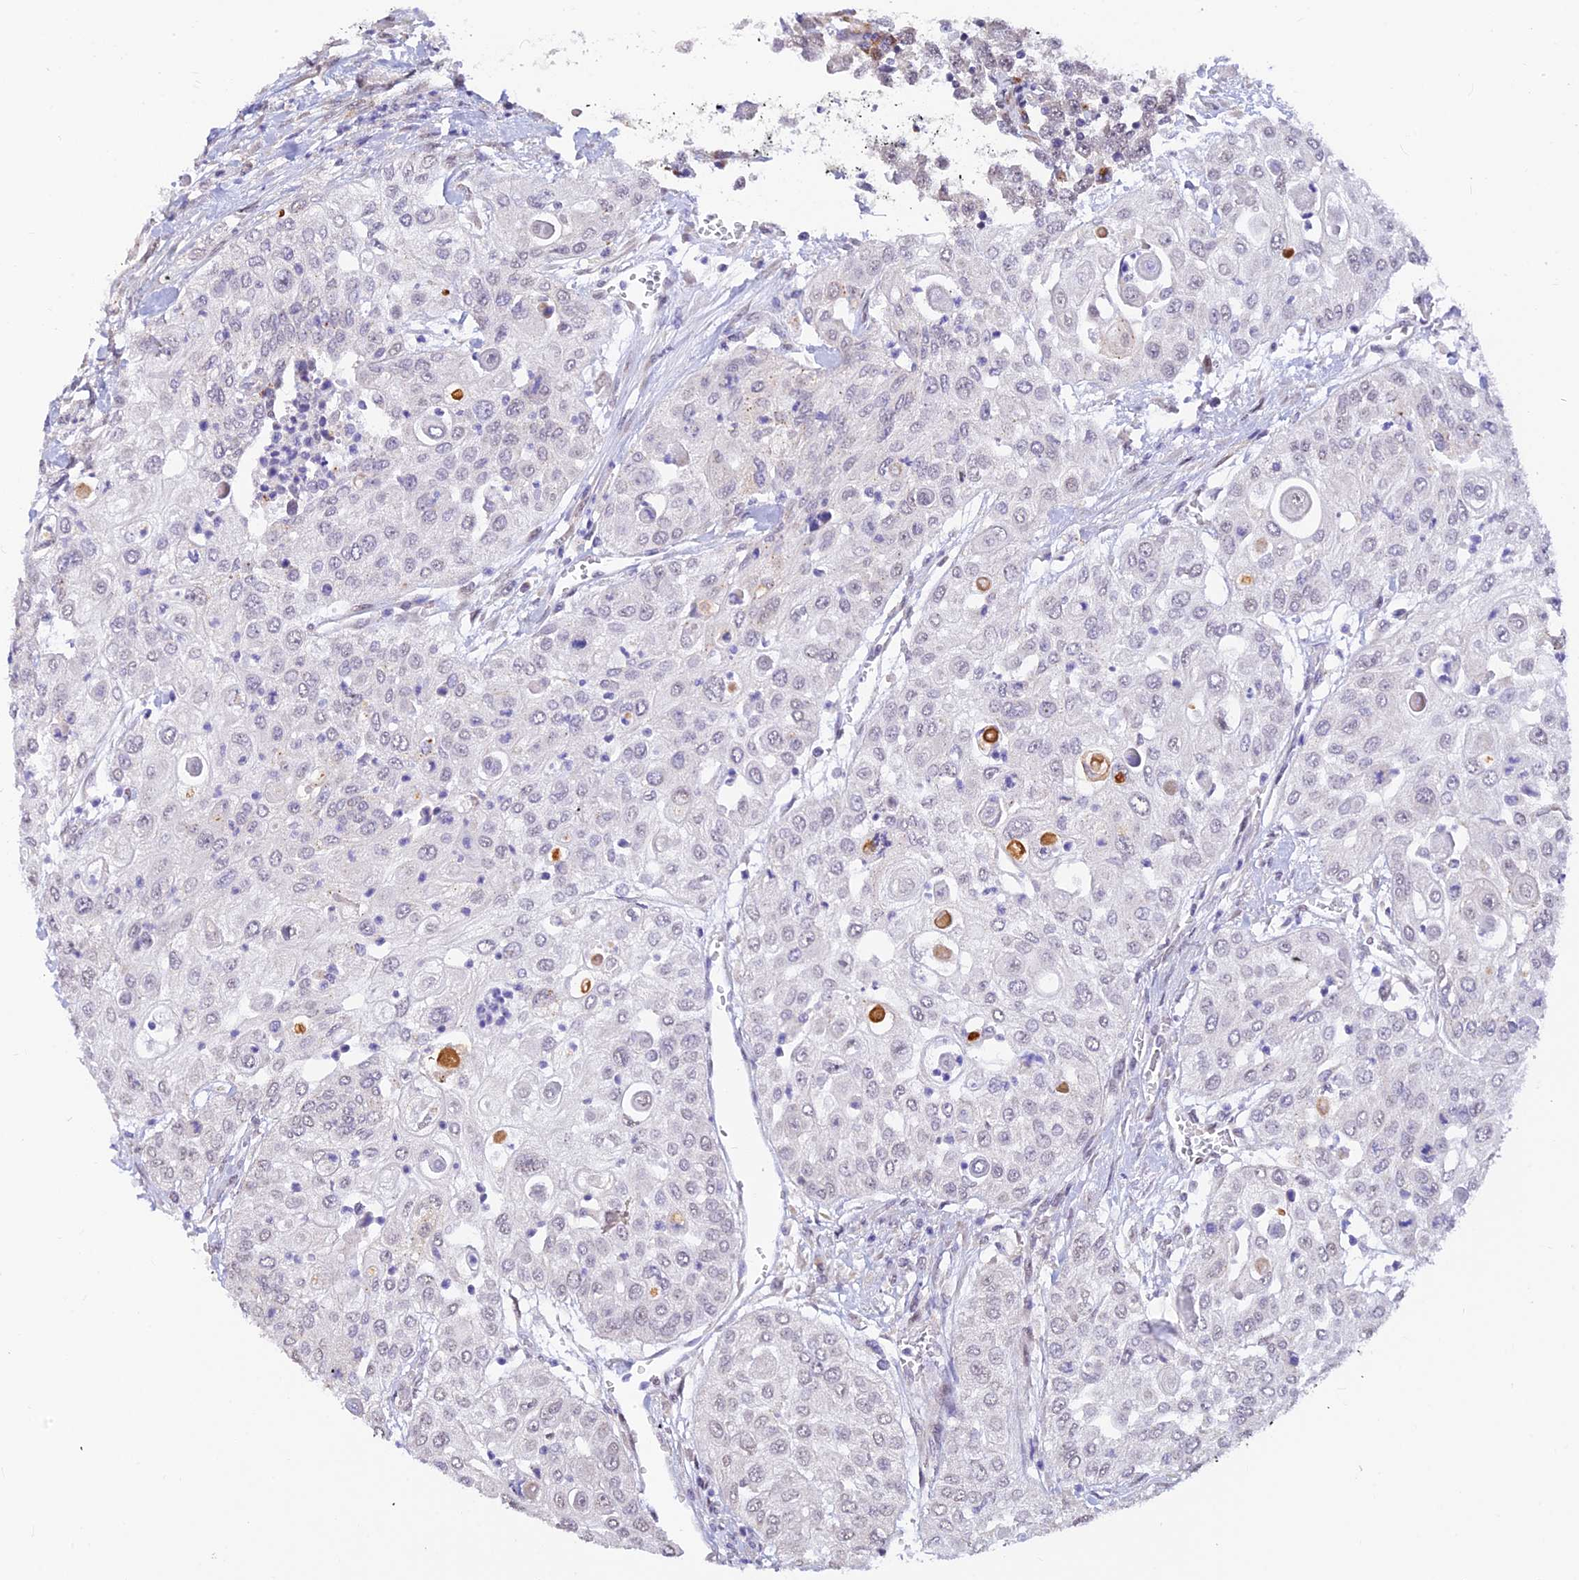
{"staining": {"intensity": "negative", "quantity": "none", "location": "none"}, "tissue": "urothelial cancer", "cell_type": "Tumor cells", "image_type": "cancer", "snomed": [{"axis": "morphology", "description": "Urothelial carcinoma, High grade"}, {"axis": "topography", "description": "Urinary bladder"}], "caption": "Histopathology image shows no protein positivity in tumor cells of urothelial cancer tissue. (DAB immunohistochemistry (IHC) with hematoxylin counter stain).", "gene": "INKA1", "patient": {"sex": "female", "age": 79}}